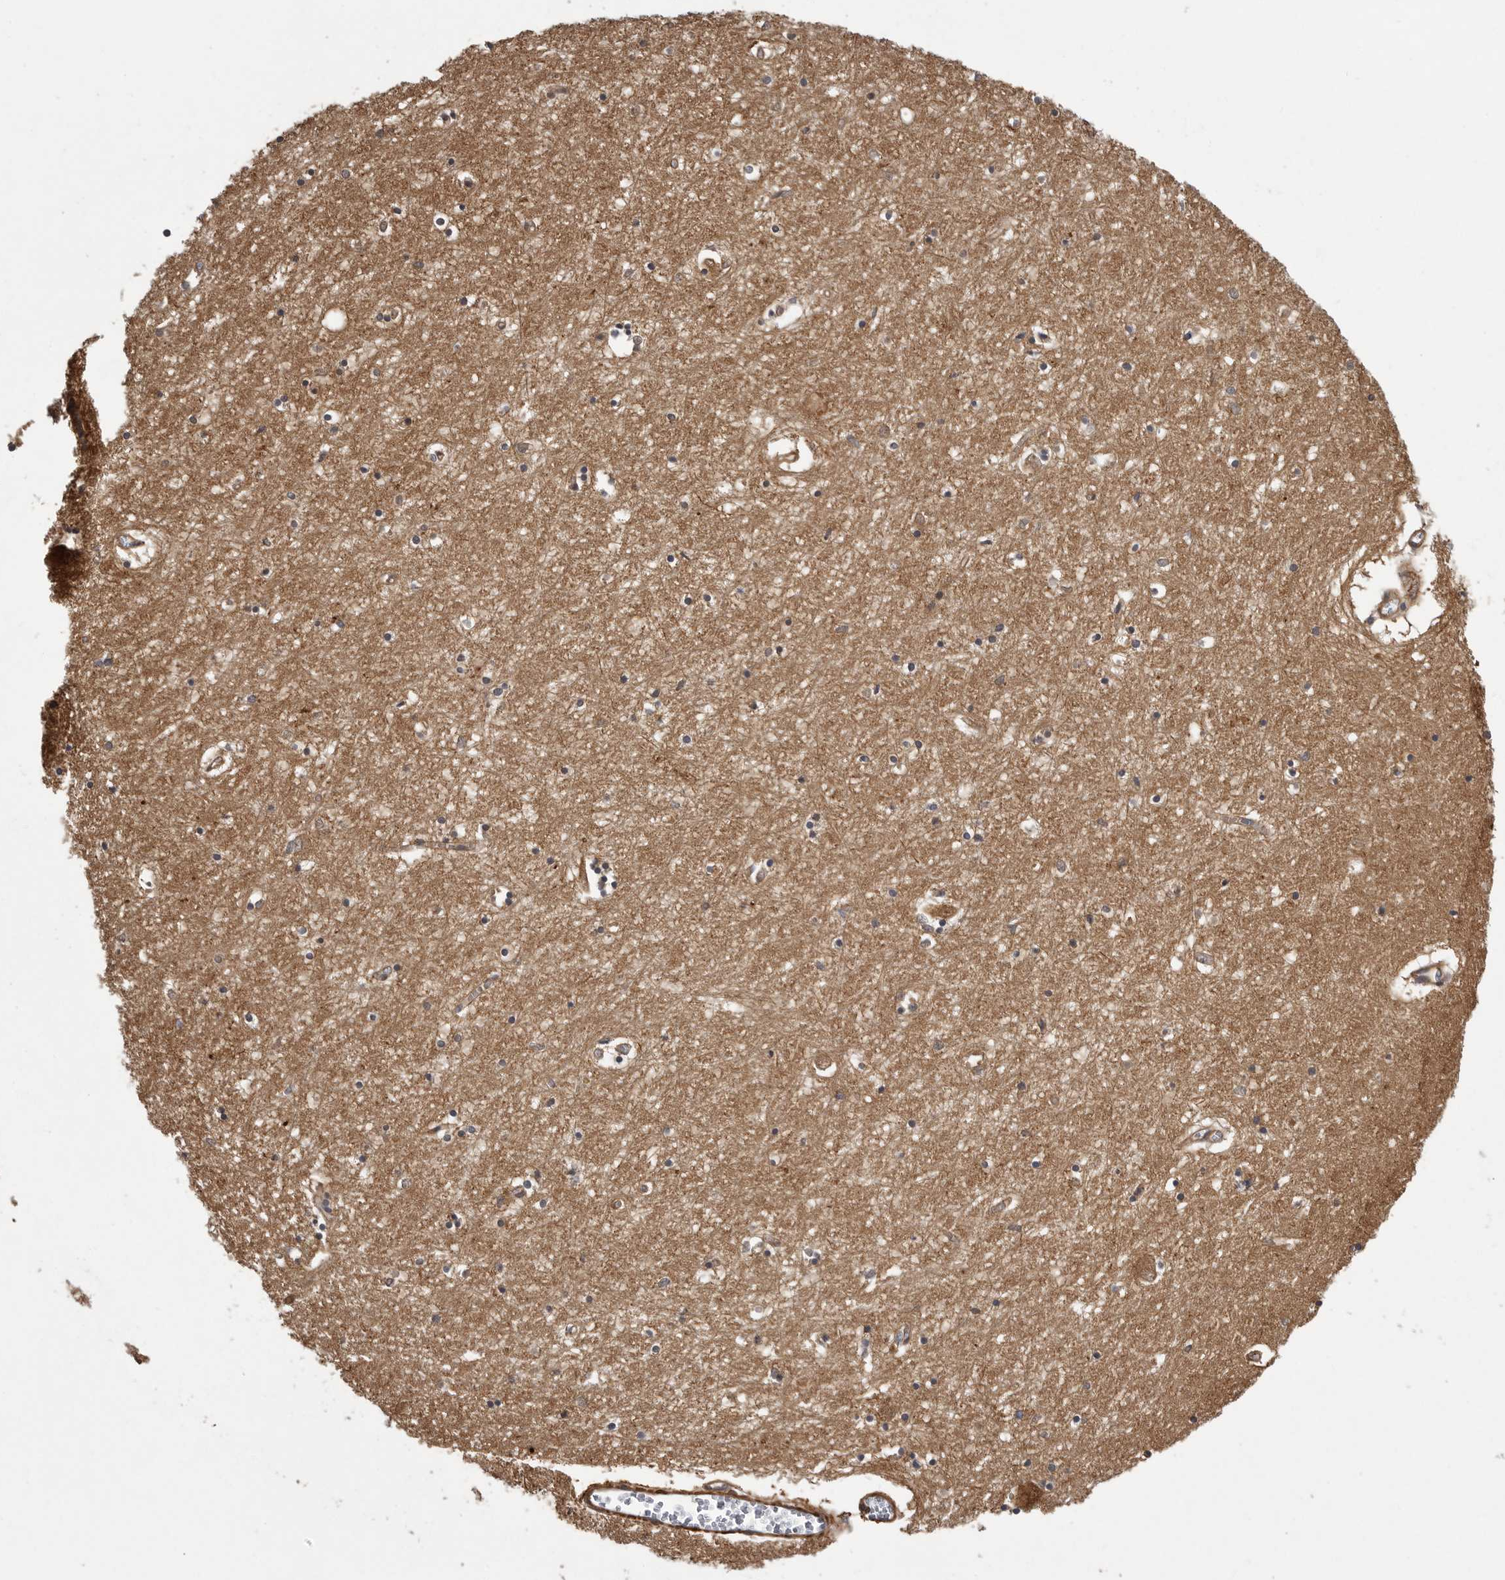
{"staining": {"intensity": "weak", "quantity": "<25%", "location": "cytoplasmic/membranous"}, "tissue": "hippocampus", "cell_type": "Glial cells", "image_type": "normal", "snomed": [{"axis": "morphology", "description": "Normal tissue, NOS"}, {"axis": "topography", "description": "Hippocampus"}], "caption": "Protein analysis of unremarkable hippocampus exhibits no significant staining in glial cells. Brightfield microscopy of IHC stained with DAB (3,3'-diaminobenzidine) (brown) and hematoxylin (blue), captured at high magnification.", "gene": "OXR1", "patient": {"sex": "male", "age": 70}}